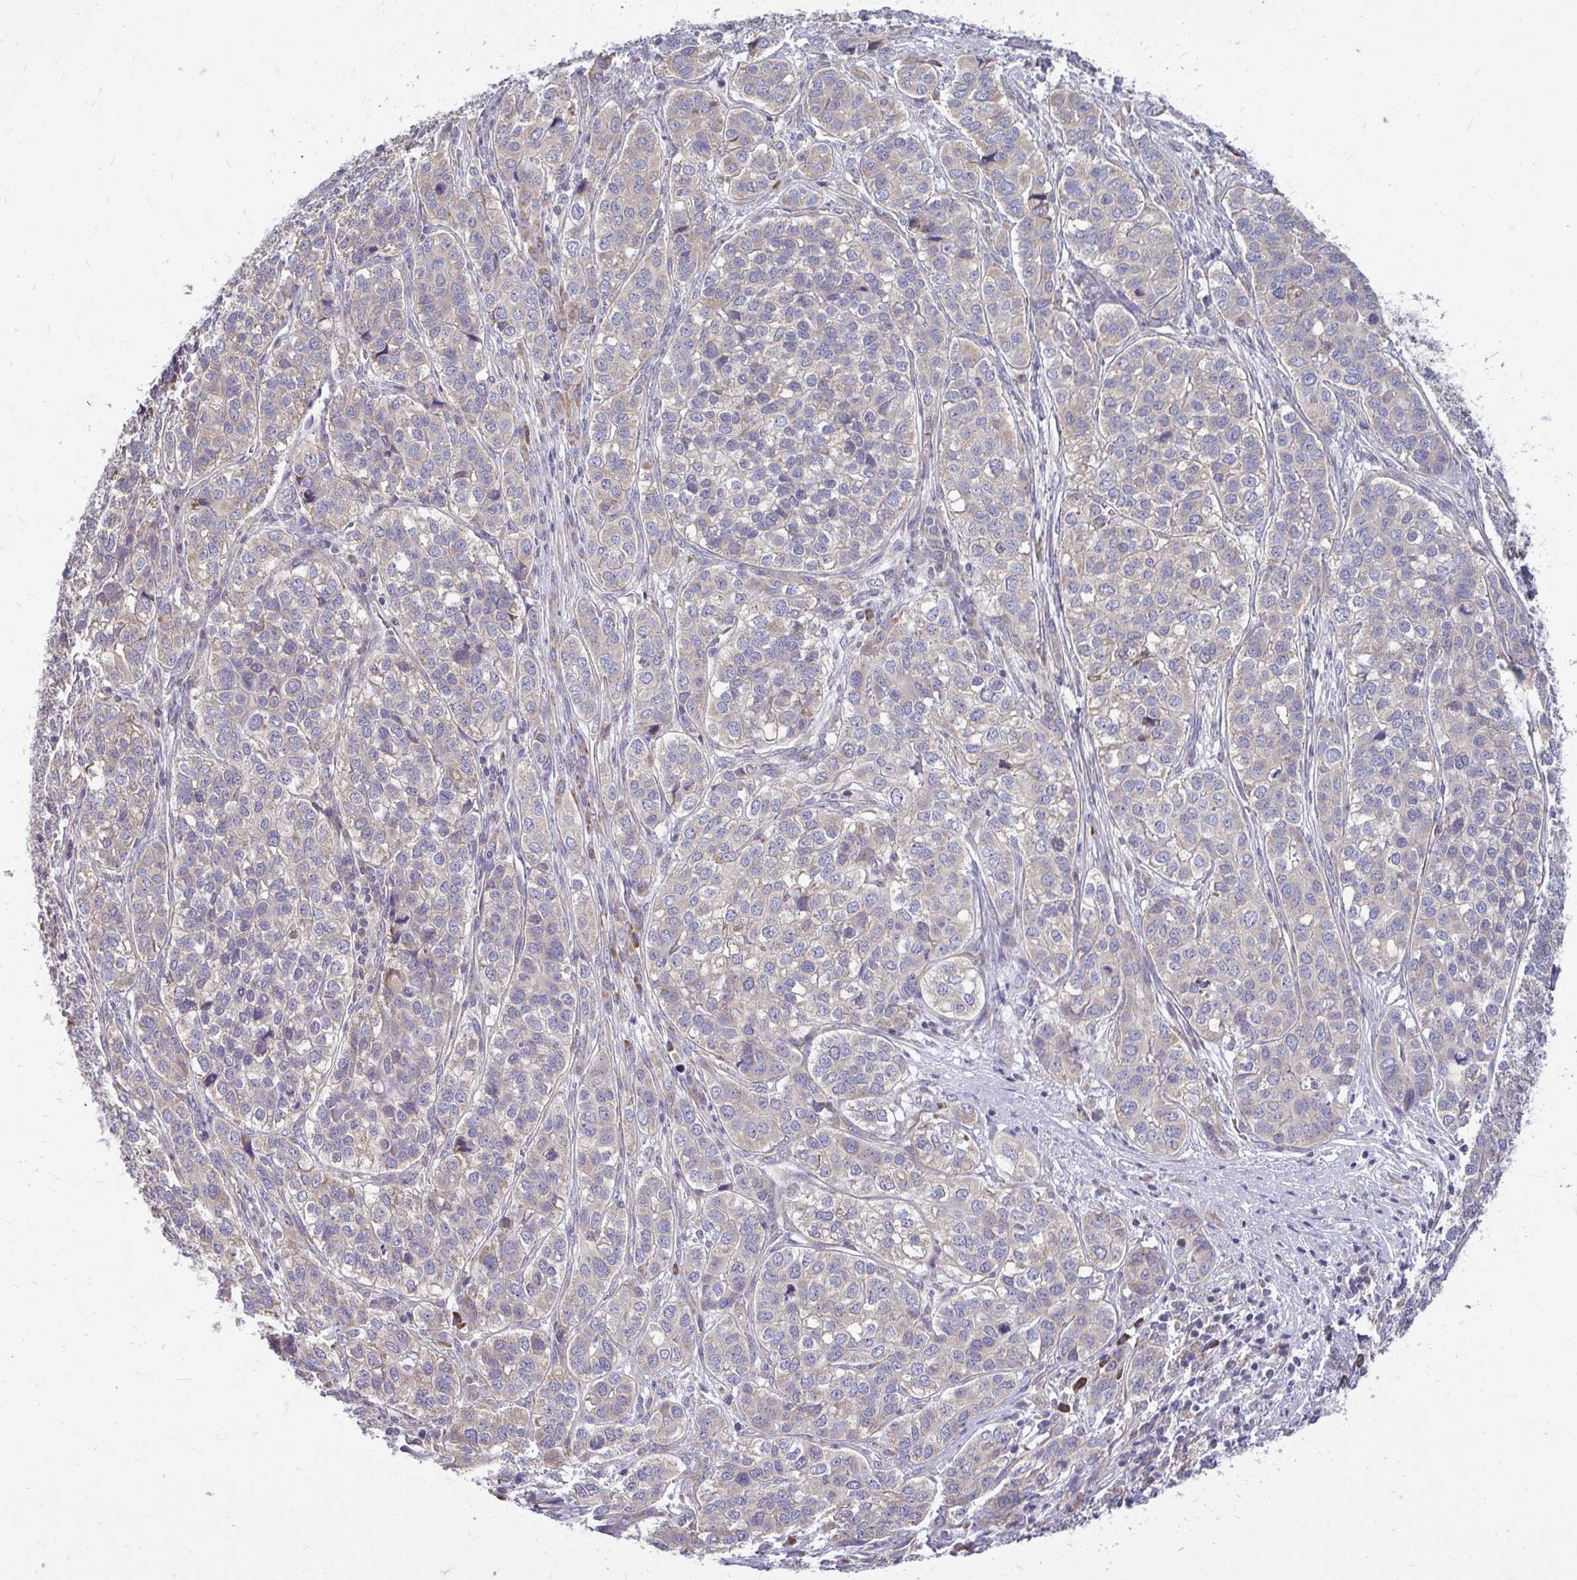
{"staining": {"intensity": "negative", "quantity": "none", "location": "none"}, "tissue": "liver cancer", "cell_type": "Tumor cells", "image_type": "cancer", "snomed": [{"axis": "morphology", "description": "Cholangiocarcinoma"}, {"axis": "topography", "description": "Liver"}], "caption": "This is an immunohistochemistry (IHC) photomicrograph of liver cholangiocarcinoma. There is no expression in tumor cells.", "gene": "RPLP2", "patient": {"sex": "male", "age": 56}}